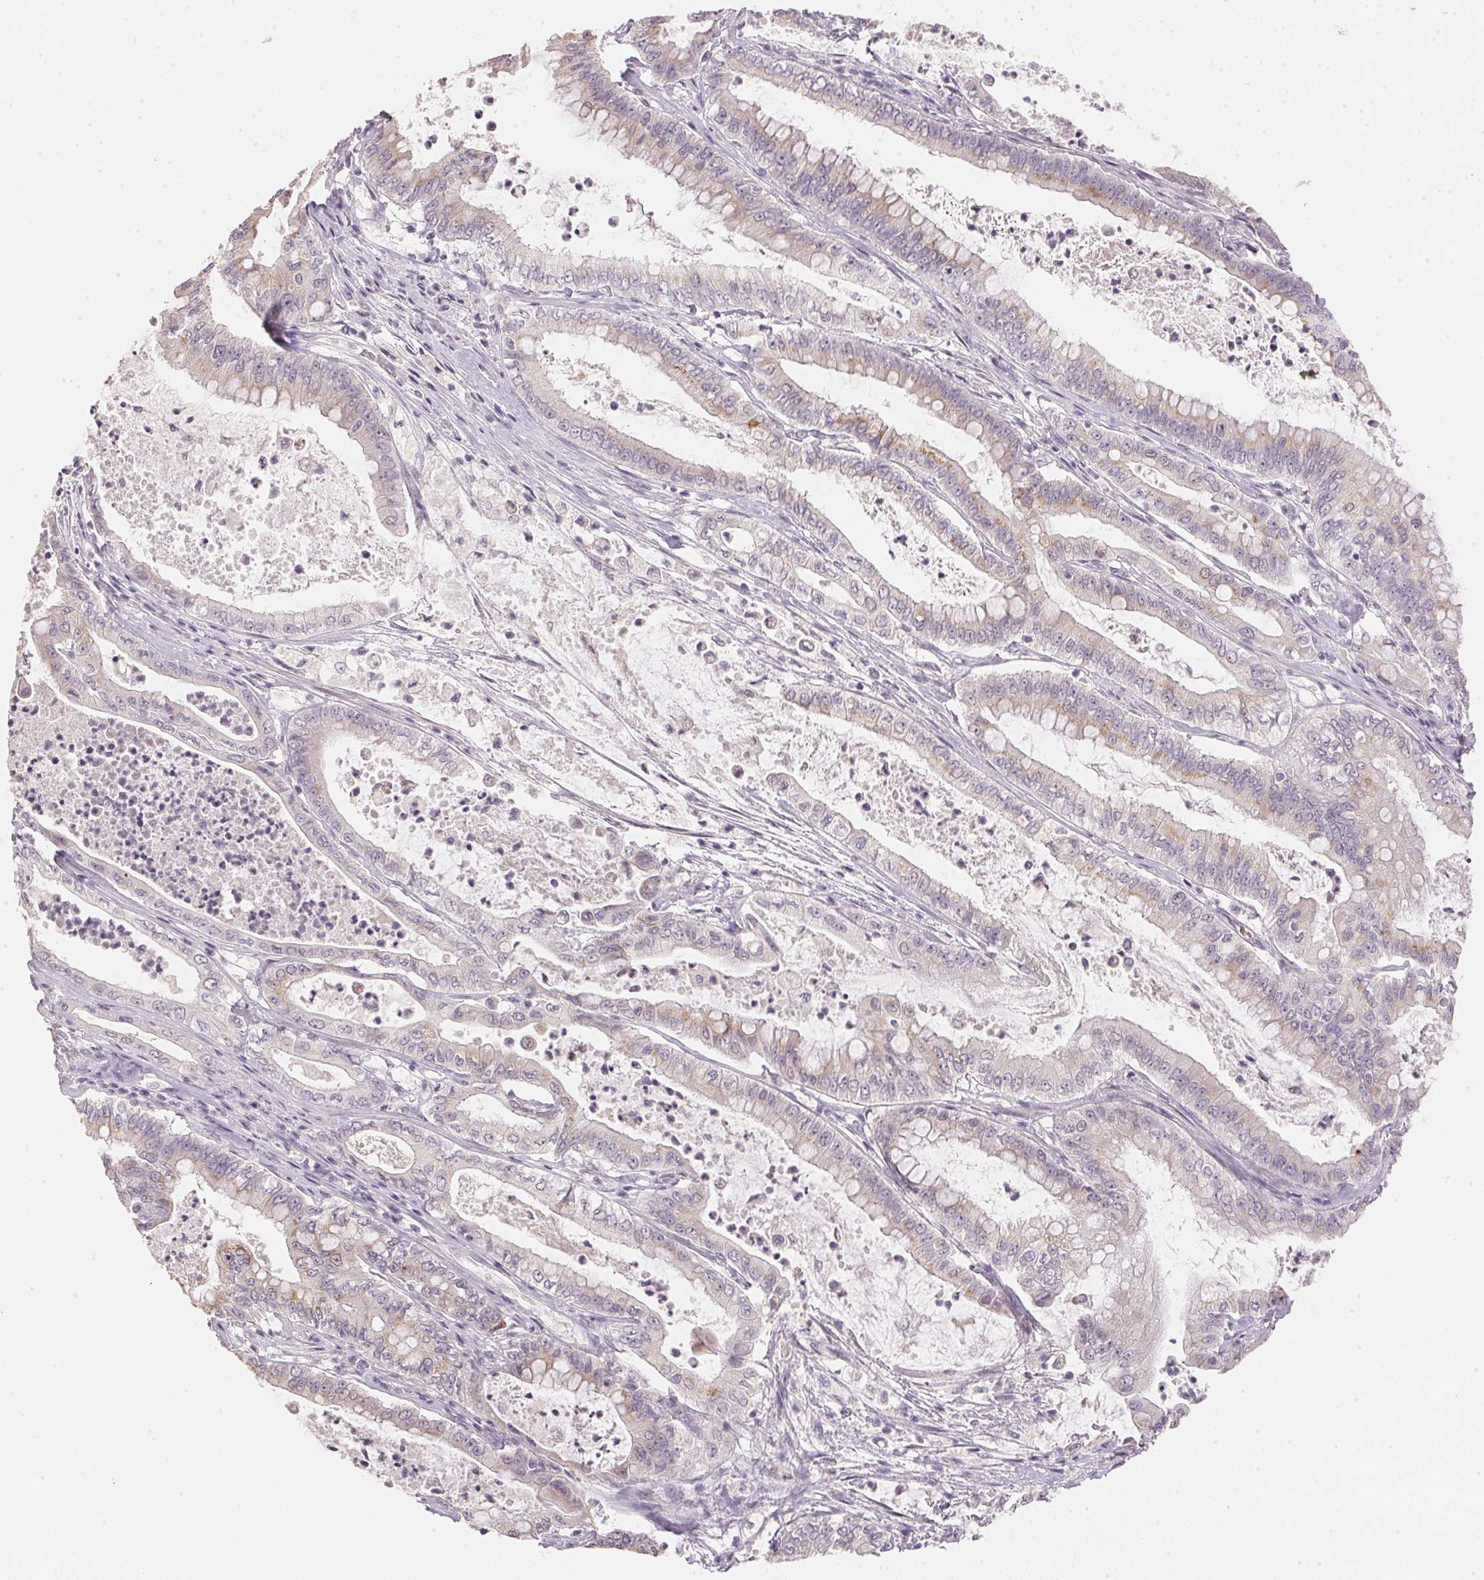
{"staining": {"intensity": "weak", "quantity": "<25%", "location": "cytoplasmic/membranous"}, "tissue": "pancreatic cancer", "cell_type": "Tumor cells", "image_type": "cancer", "snomed": [{"axis": "morphology", "description": "Adenocarcinoma, NOS"}, {"axis": "topography", "description": "Pancreas"}], "caption": "Protein analysis of pancreatic cancer (adenocarcinoma) demonstrates no significant positivity in tumor cells. (Immunohistochemistry, brightfield microscopy, high magnification).", "gene": "DHCR24", "patient": {"sex": "male", "age": 71}}